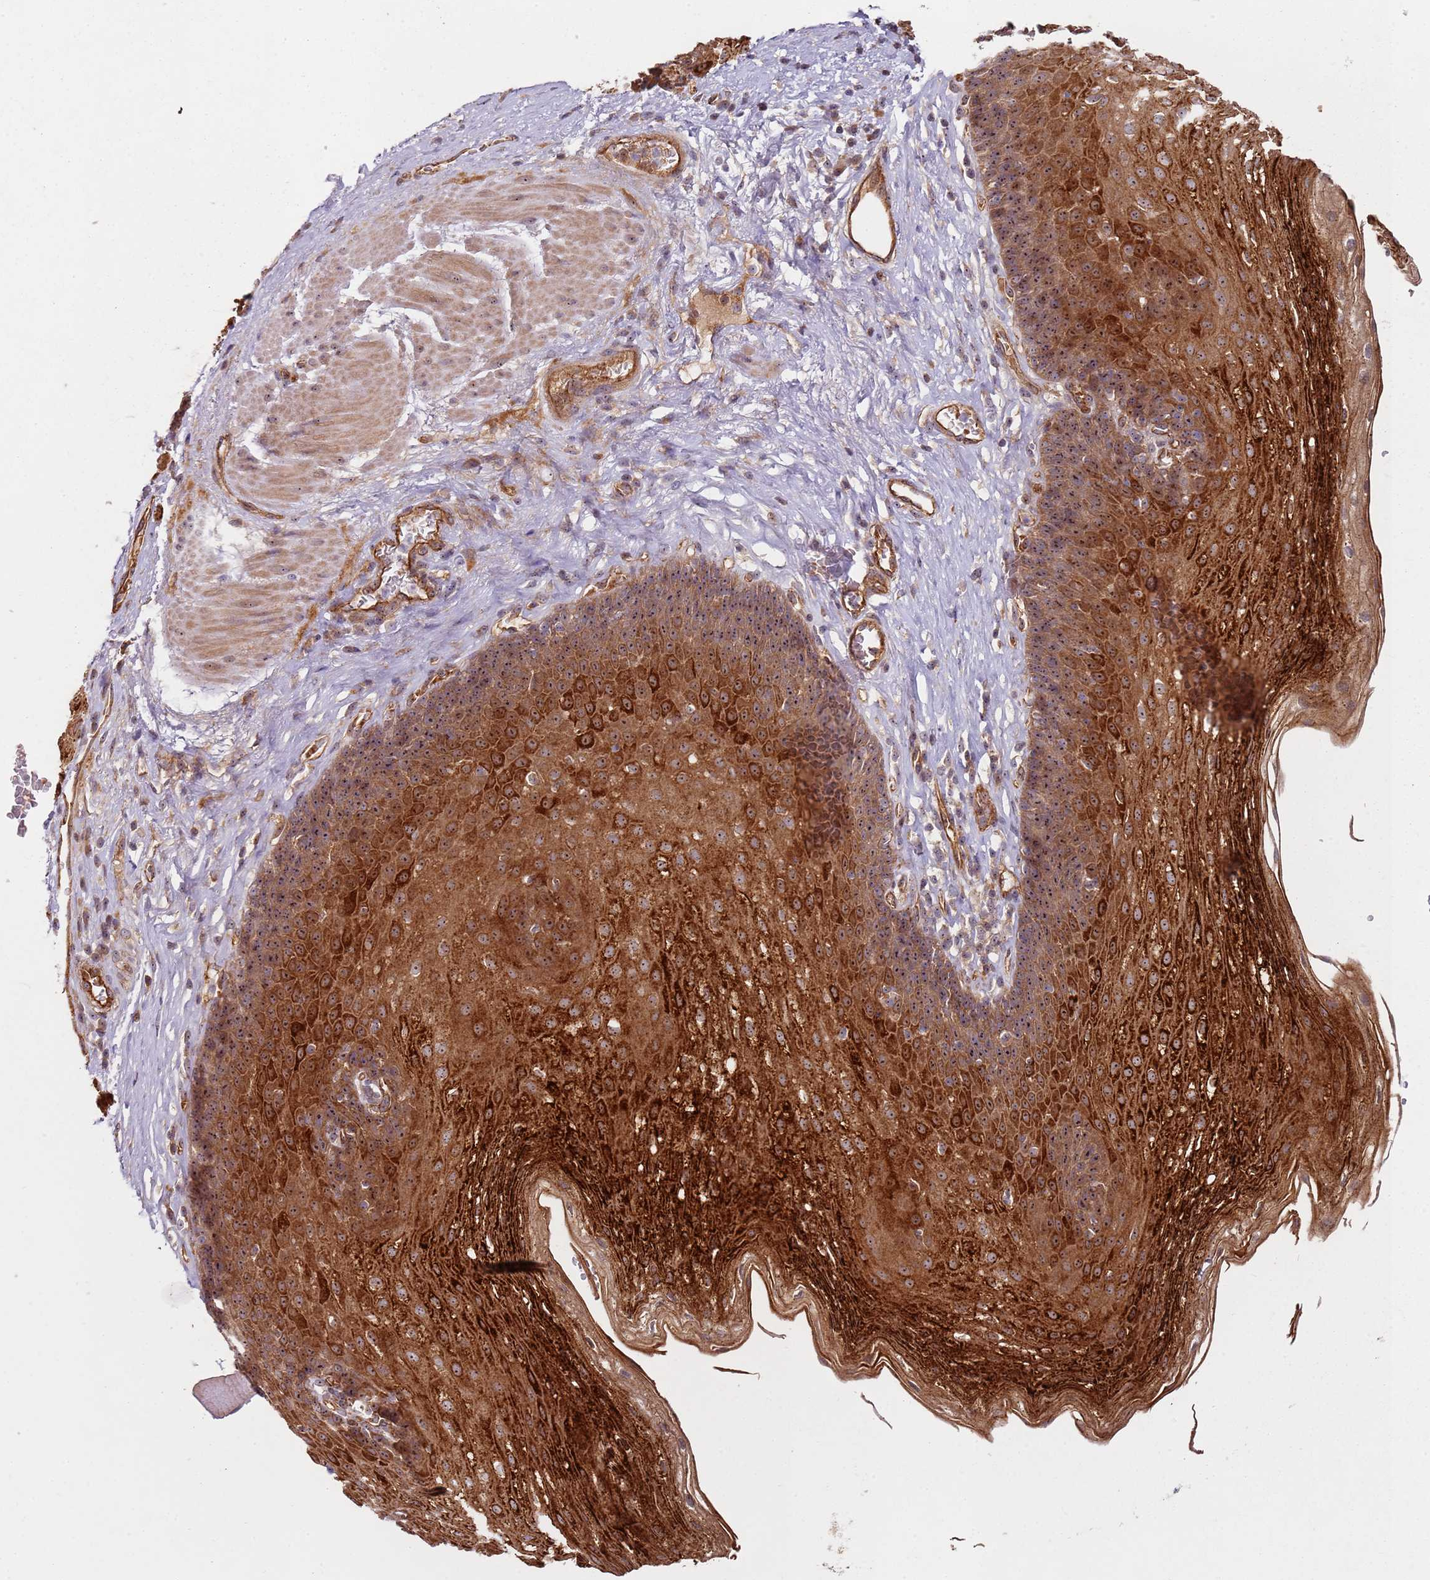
{"staining": {"intensity": "strong", "quantity": "25%-75%", "location": "cytoplasmic/membranous"}, "tissue": "esophagus", "cell_type": "Squamous epithelial cells", "image_type": "normal", "snomed": [{"axis": "morphology", "description": "Normal tissue, NOS"}, {"axis": "topography", "description": "Esophagus"}], "caption": "The photomicrograph exhibits staining of benign esophagus, revealing strong cytoplasmic/membranous protein expression (brown color) within squamous epithelial cells. The protein is shown in brown color, while the nuclei are stained blue.", "gene": "C2CD4B", "patient": {"sex": "female", "age": 66}}